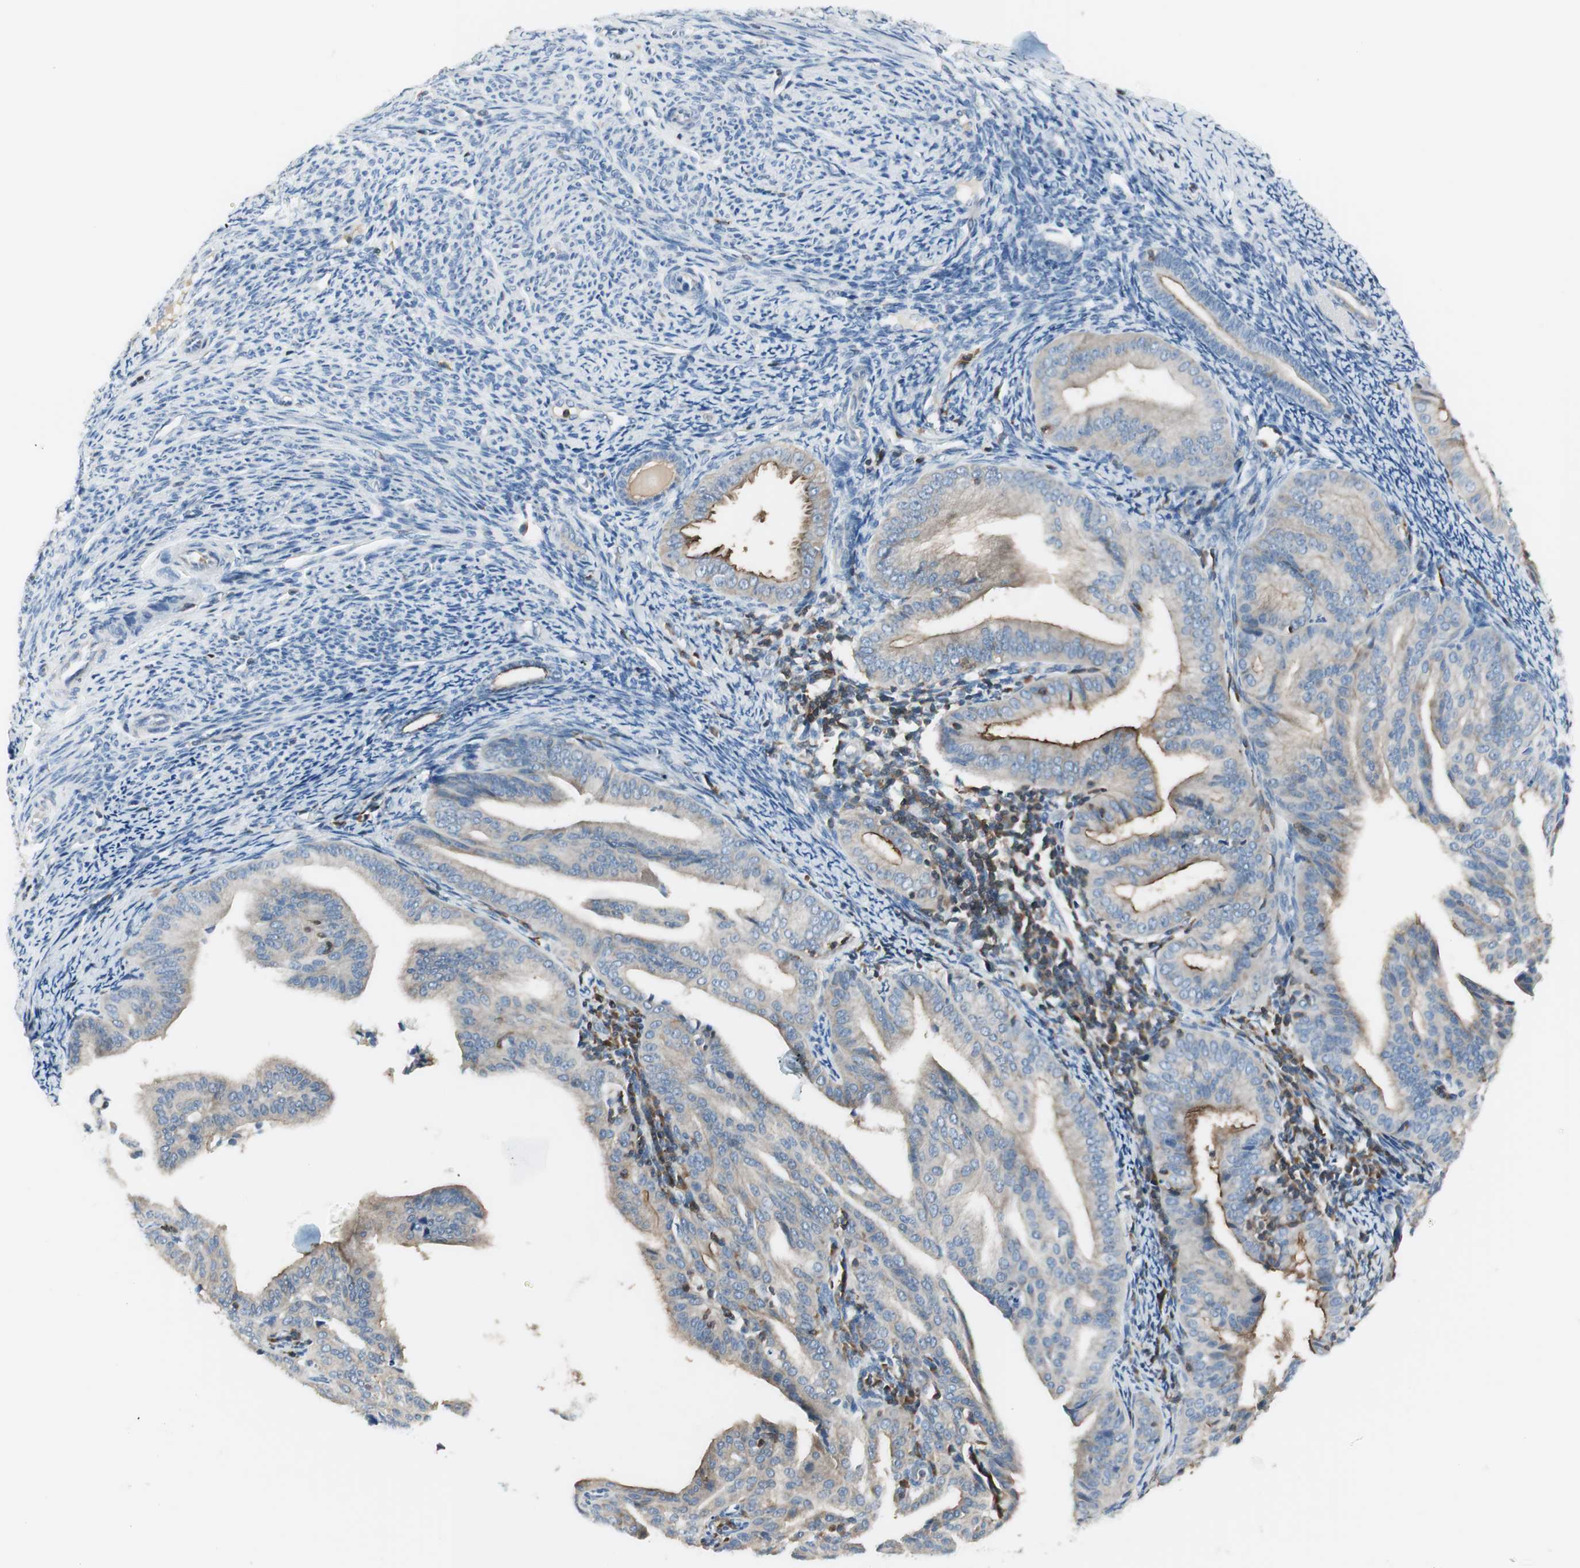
{"staining": {"intensity": "moderate", "quantity": "25%-75%", "location": "cytoplasmic/membranous"}, "tissue": "endometrial cancer", "cell_type": "Tumor cells", "image_type": "cancer", "snomed": [{"axis": "morphology", "description": "Adenocarcinoma, NOS"}, {"axis": "topography", "description": "Endometrium"}], "caption": "A high-resolution histopathology image shows IHC staining of endometrial cancer, which exhibits moderate cytoplasmic/membranous positivity in about 25%-75% of tumor cells.", "gene": "SLC9A3R1", "patient": {"sex": "female", "age": 58}}